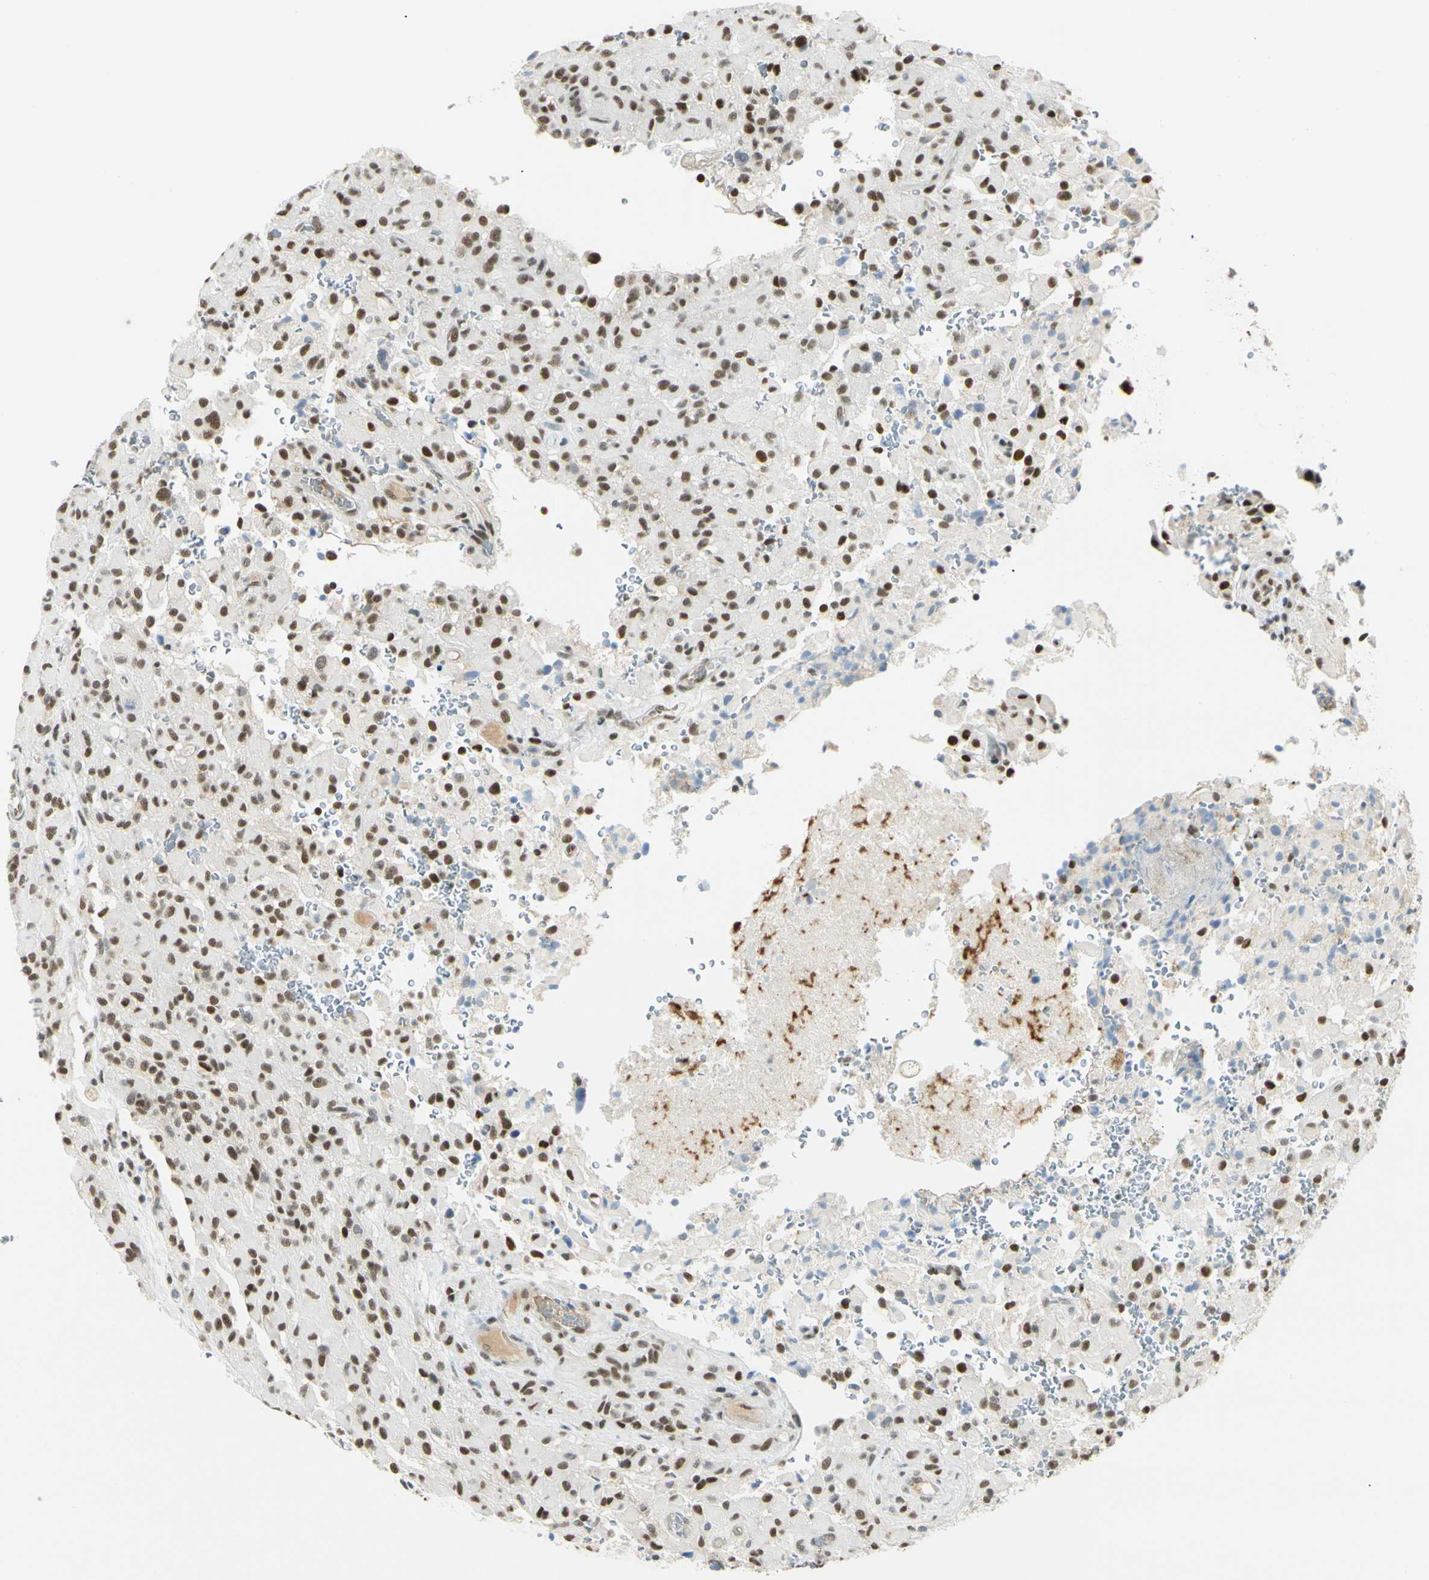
{"staining": {"intensity": "strong", "quantity": ">75%", "location": "nuclear"}, "tissue": "glioma", "cell_type": "Tumor cells", "image_type": "cancer", "snomed": [{"axis": "morphology", "description": "Glioma, malignant, High grade"}, {"axis": "topography", "description": "Brain"}], "caption": "The image exhibits staining of high-grade glioma (malignant), revealing strong nuclear protein expression (brown color) within tumor cells. Using DAB (brown) and hematoxylin (blue) stains, captured at high magnification using brightfield microscopy.", "gene": "NELFE", "patient": {"sex": "male", "age": 71}}